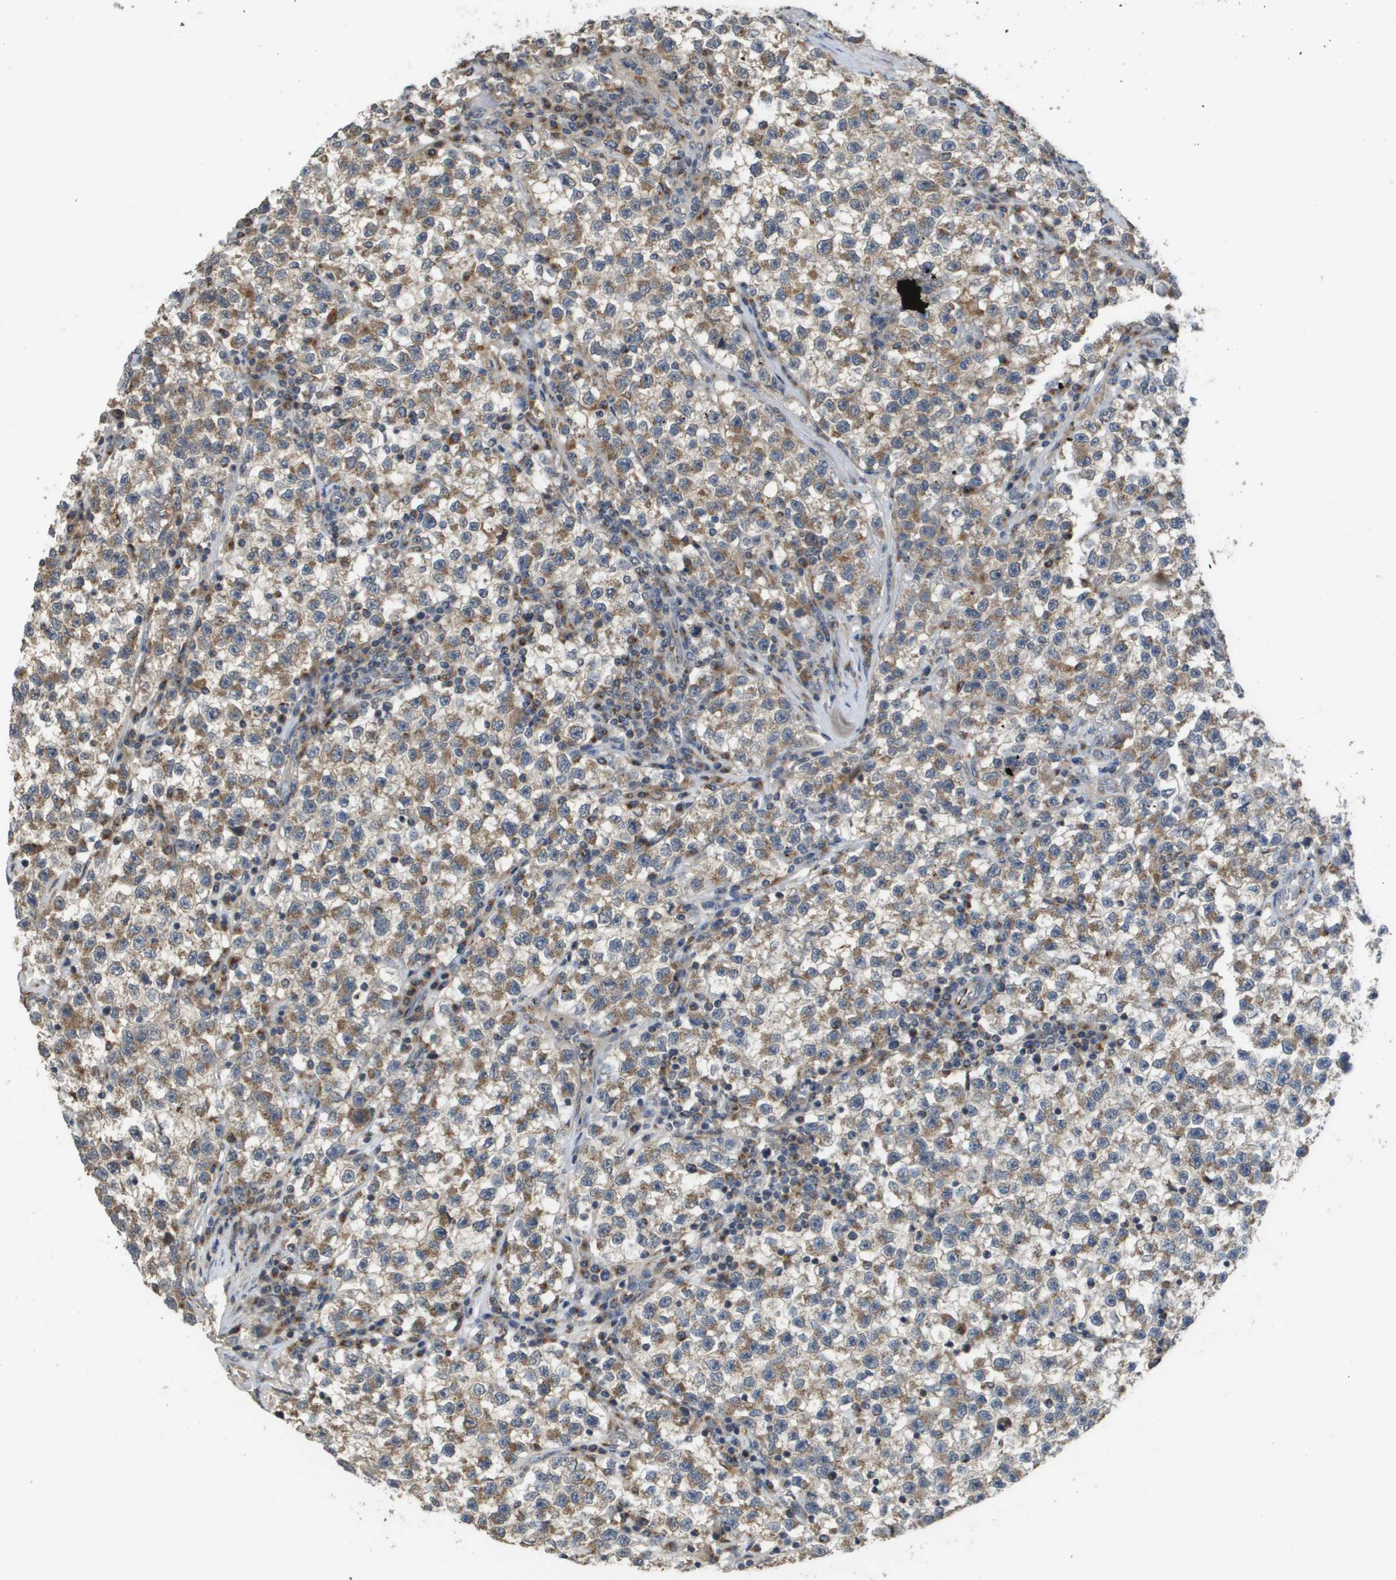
{"staining": {"intensity": "moderate", "quantity": ">75%", "location": "cytoplasmic/membranous"}, "tissue": "testis cancer", "cell_type": "Tumor cells", "image_type": "cancer", "snomed": [{"axis": "morphology", "description": "Seminoma, NOS"}, {"axis": "topography", "description": "Testis"}], "caption": "IHC histopathology image of human seminoma (testis) stained for a protein (brown), which reveals medium levels of moderate cytoplasmic/membranous expression in about >75% of tumor cells.", "gene": "PCK1", "patient": {"sex": "male", "age": 22}}